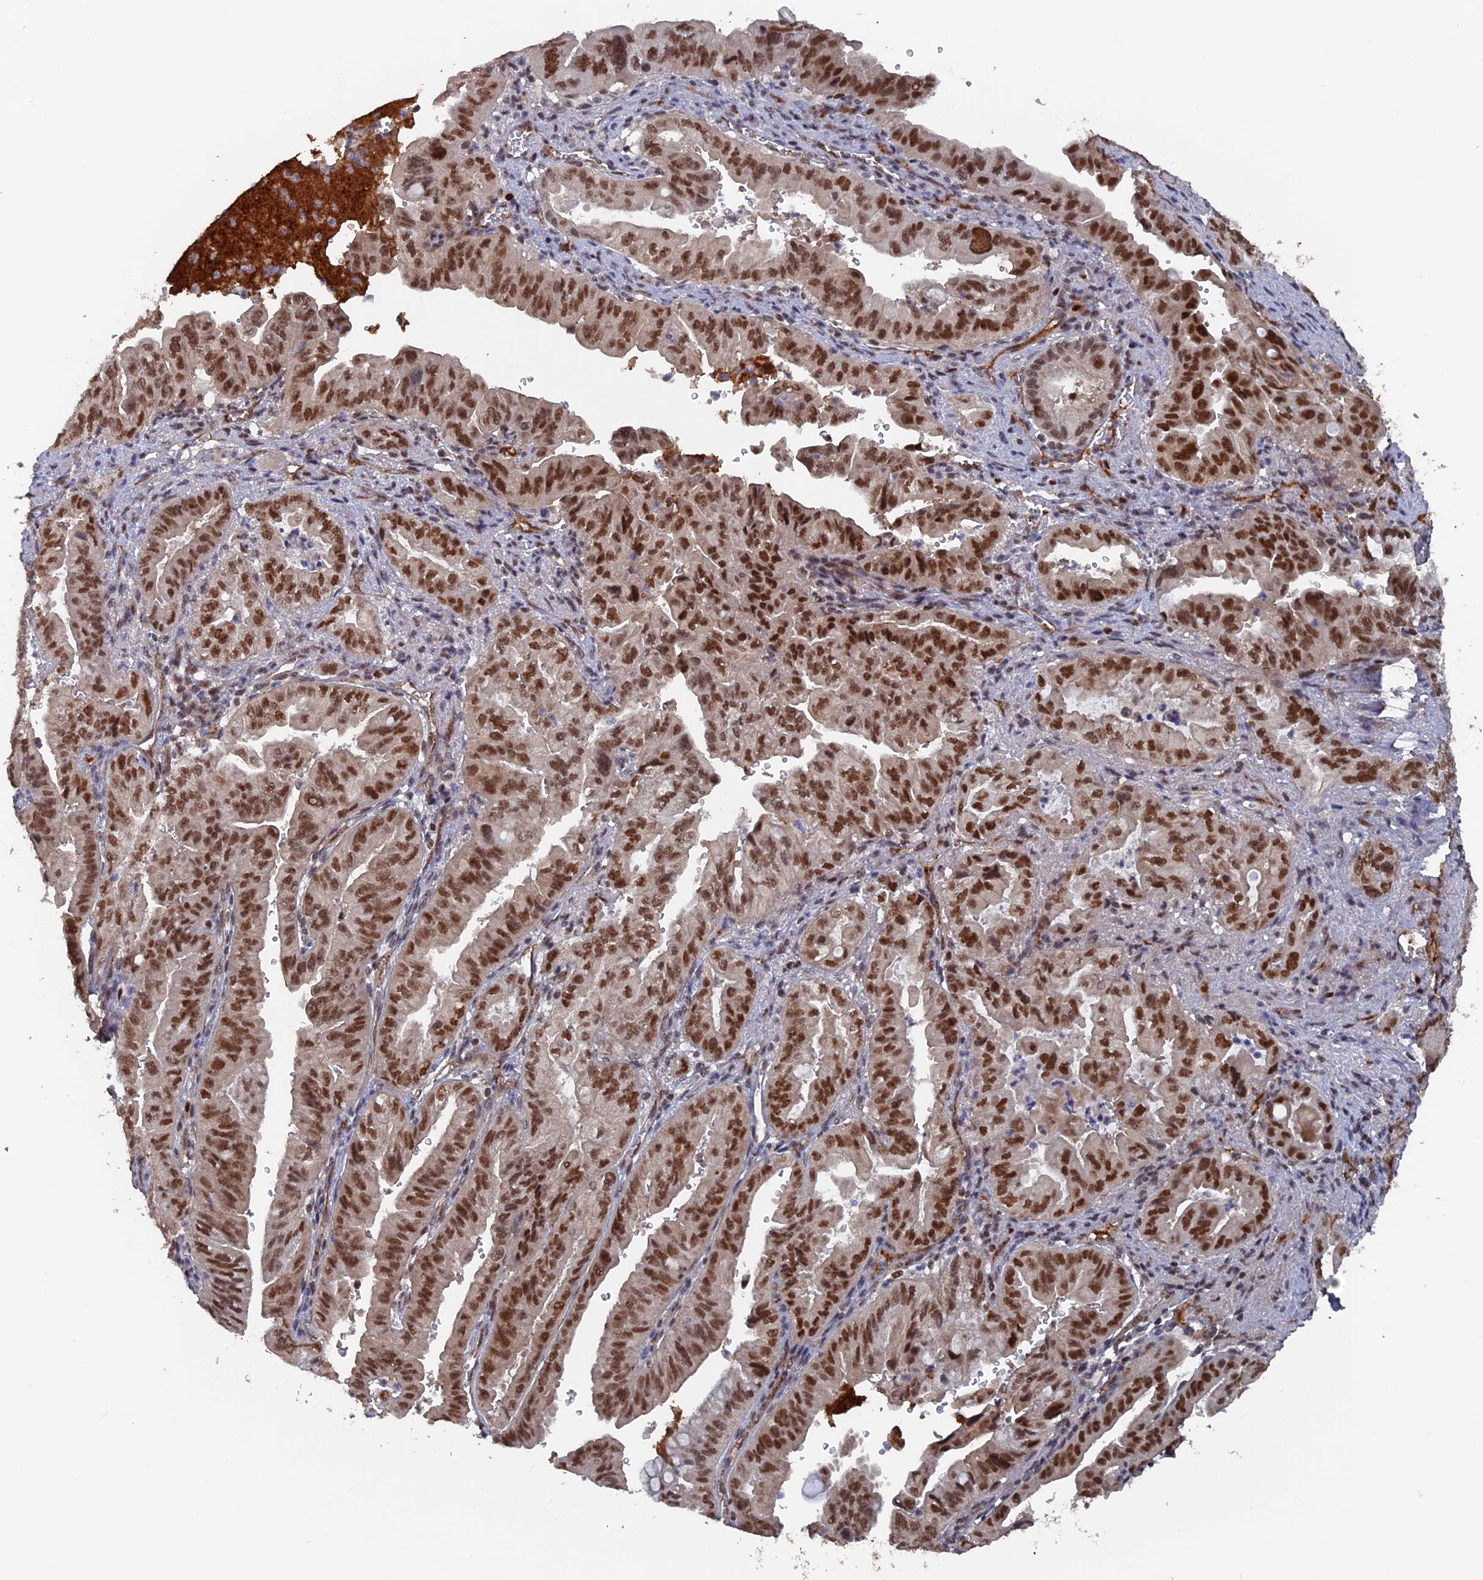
{"staining": {"intensity": "strong", "quantity": ">75%", "location": "nuclear"}, "tissue": "pancreatic cancer", "cell_type": "Tumor cells", "image_type": "cancer", "snomed": [{"axis": "morphology", "description": "Adenocarcinoma, NOS"}, {"axis": "topography", "description": "Pancreas"}], "caption": "IHC (DAB (3,3'-diaminobenzidine)) staining of pancreatic adenocarcinoma displays strong nuclear protein staining in about >75% of tumor cells.", "gene": "SH3D21", "patient": {"sex": "male", "age": 70}}